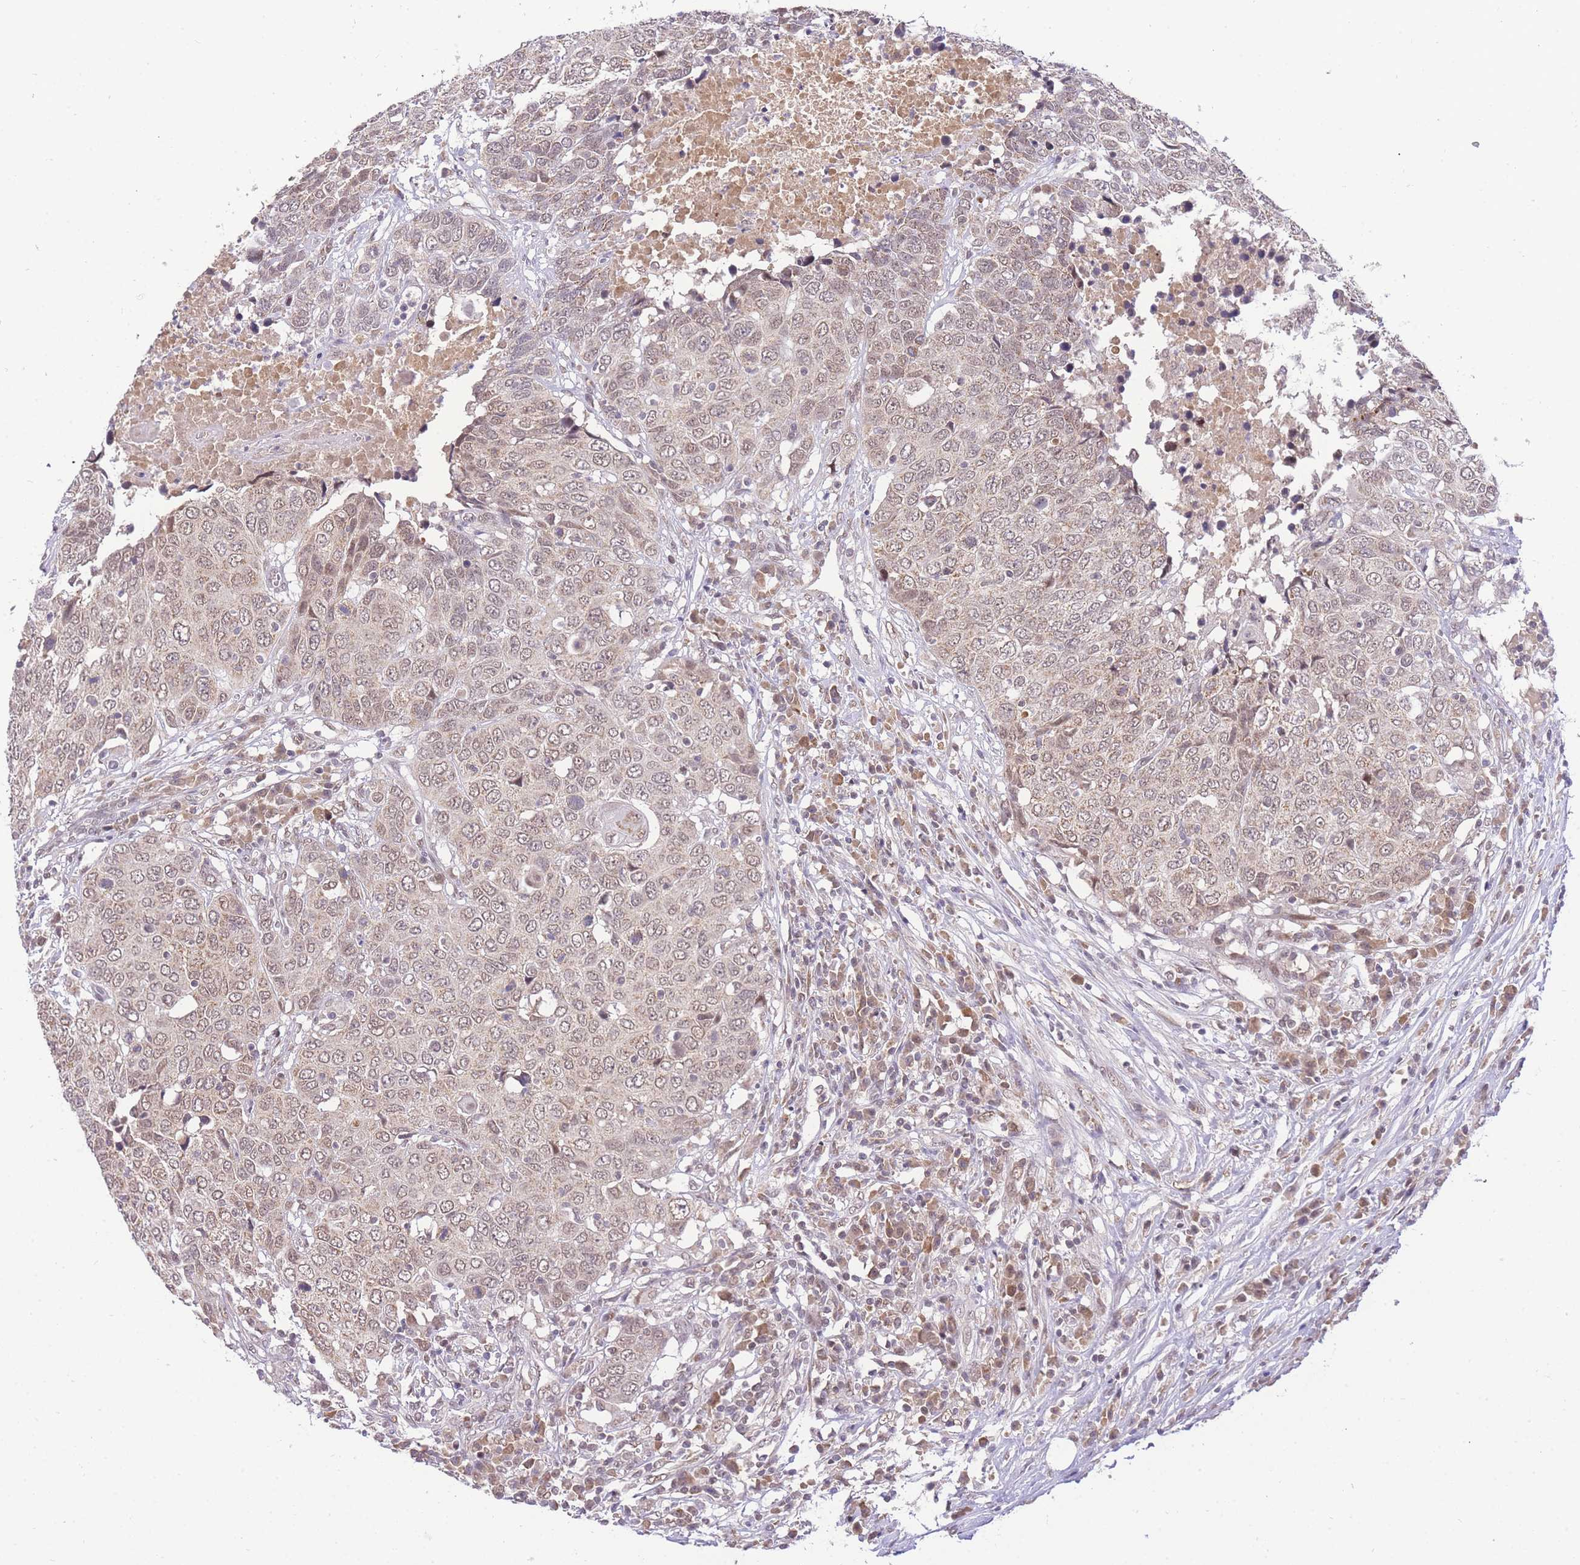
{"staining": {"intensity": "weak", "quantity": ">75%", "location": "cytoplasmic/membranous,nuclear"}, "tissue": "head and neck cancer", "cell_type": "Tumor cells", "image_type": "cancer", "snomed": [{"axis": "morphology", "description": "Squamous cell carcinoma, NOS"}, {"axis": "topography", "description": "Head-Neck"}], "caption": "Immunohistochemistry (DAB (3,3'-diaminobenzidine)) staining of head and neck cancer shows weak cytoplasmic/membranous and nuclear protein expression in approximately >75% of tumor cells.", "gene": "PUS10", "patient": {"sex": "male", "age": 66}}